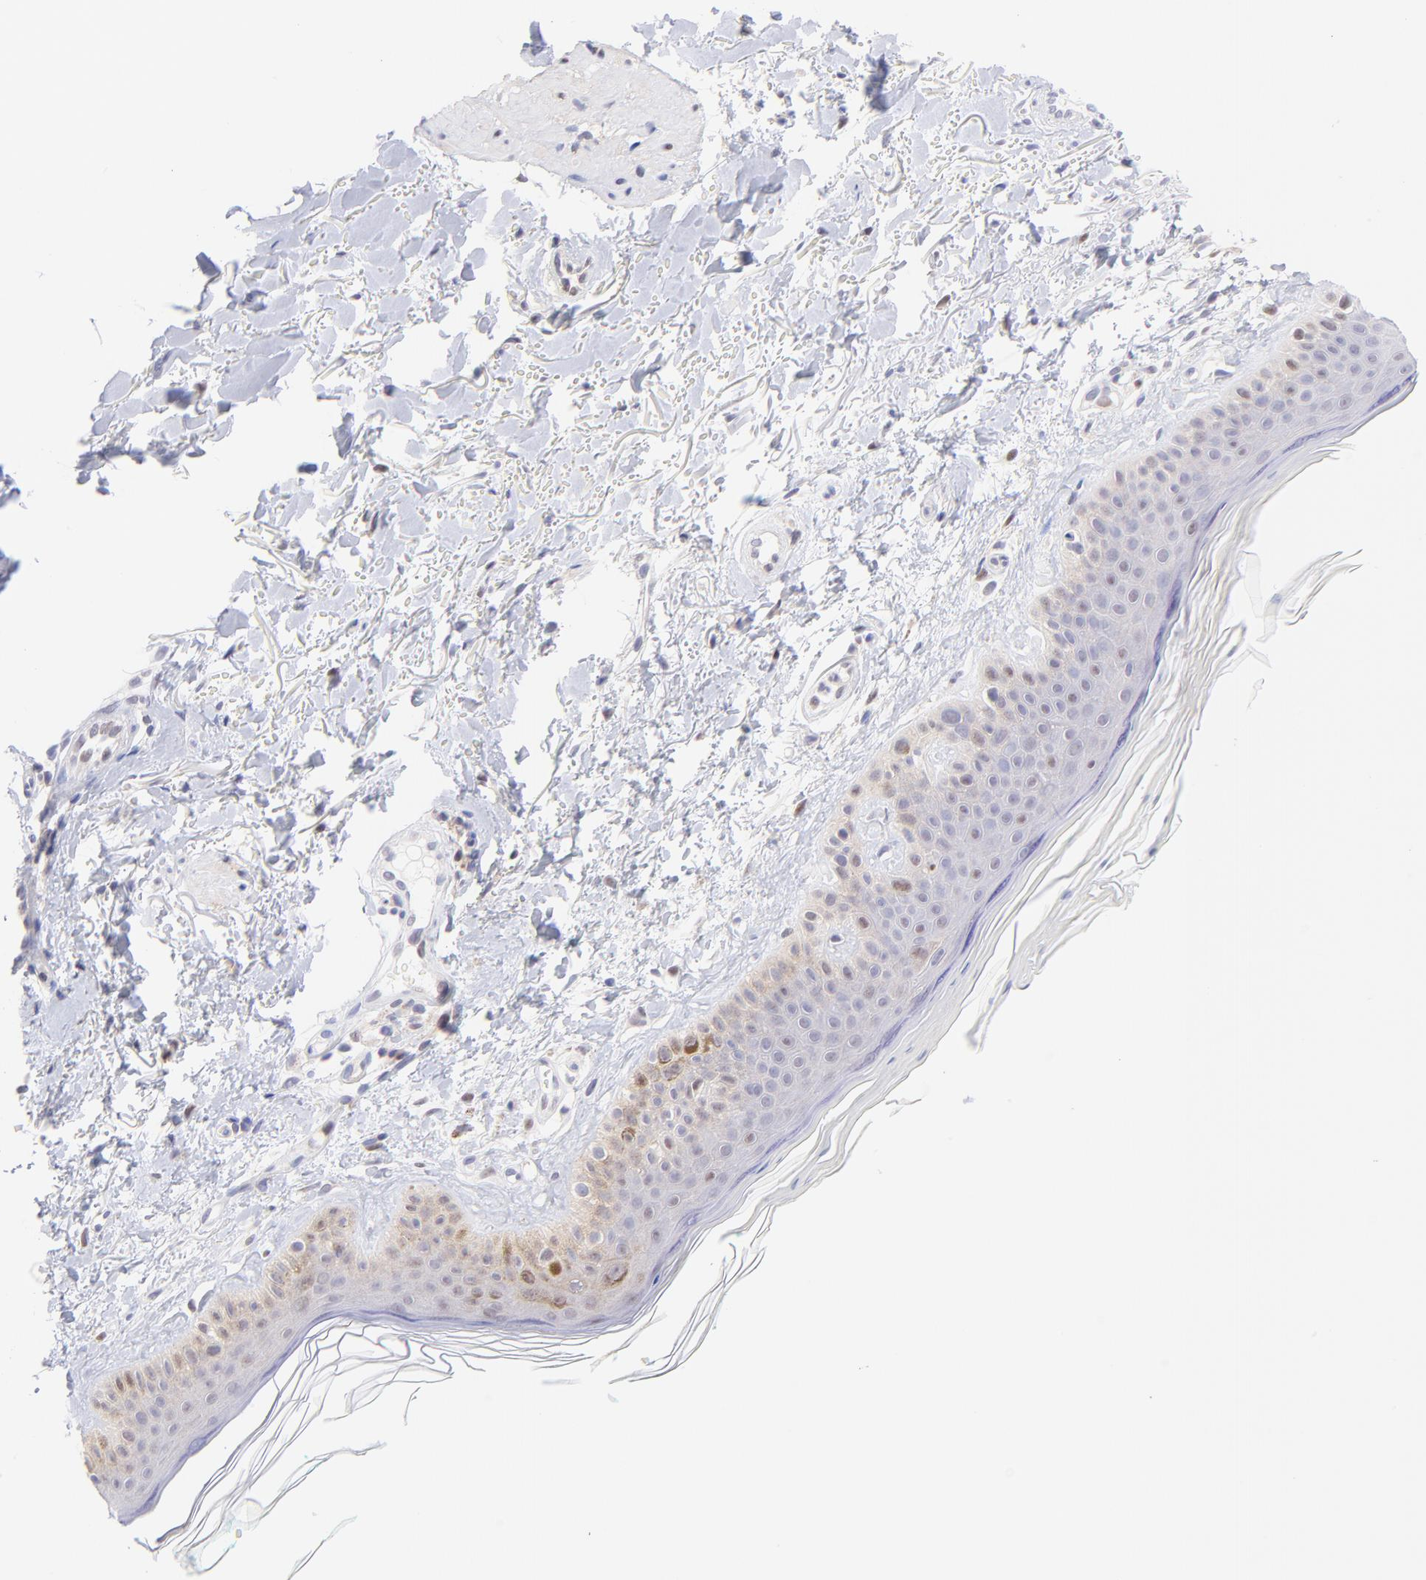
{"staining": {"intensity": "moderate", "quantity": "<25%", "location": "nuclear"}, "tissue": "skin", "cell_type": "Fibroblasts", "image_type": "normal", "snomed": [{"axis": "morphology", "description": "Normal tissue, NOS"}, {"axis": "topography", "description": "Skin"}], "caption": "Immunohistochemistry (IHC) (DAB) staining of unremarkable human skin displays moderate nuclear protein expression in about <25% of fibroblasts.", "gene": "PBDC1", "patient": {"sex": "male", "age": 71}}